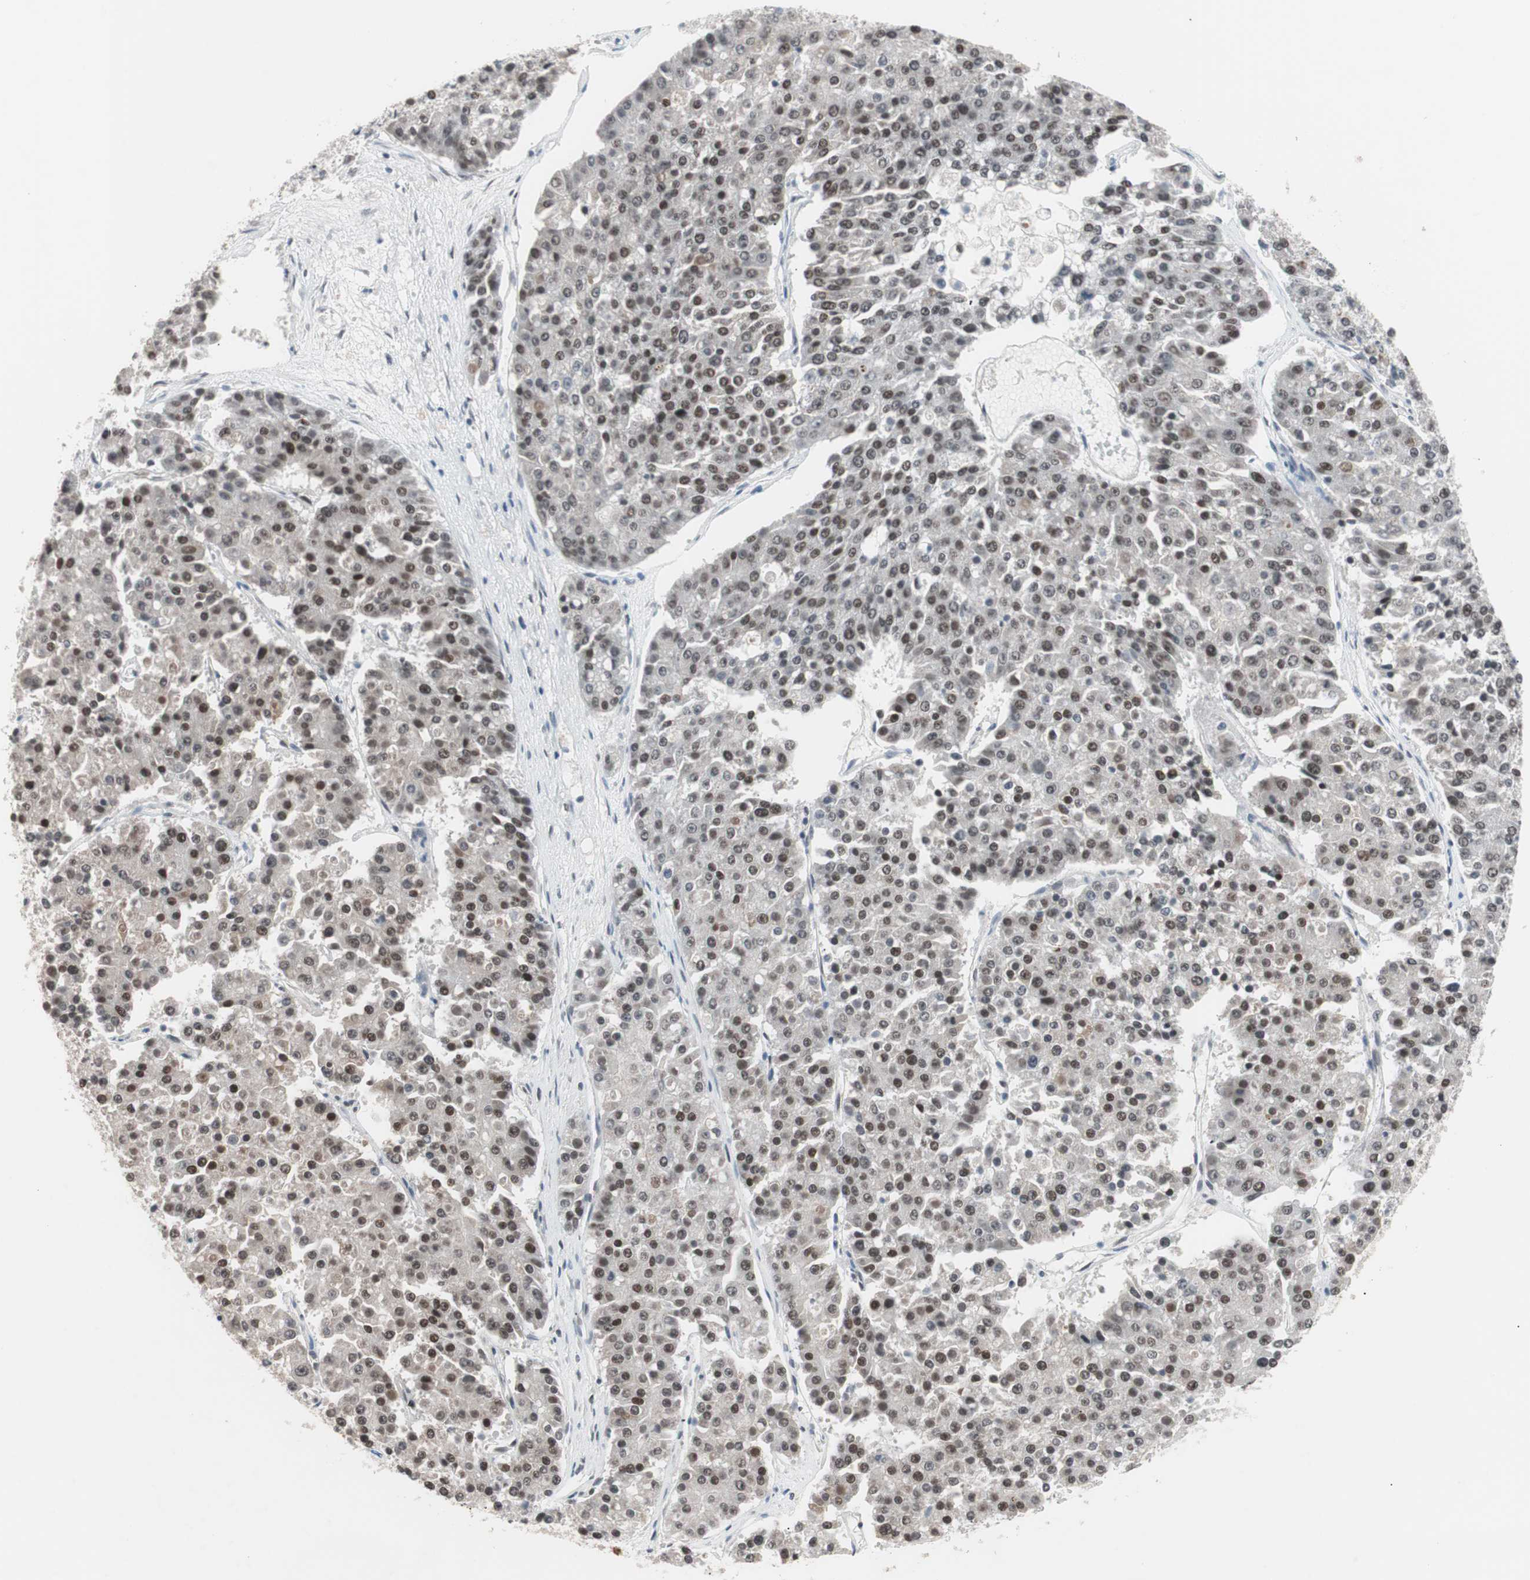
{"staining": {"intensity": "moderate", "quantity": ">75%", "location": "nuclear"}, "tissue": "pancreatic cancer", "cell_type": "Tumor cells", "image_type": "cancer", "snomed": [{"axis": "morphology", "description": "Adenocarcinoma, NOS"}, {"axis": "topography", "description": "Pancreas"}], "caption": "A brown stain labels moderate nuclear staining of a protein in human pancreatic adenocarcinoma tumor cells.", "gene": "LIG3", "patient": {"sex": "male", "age": 50}}